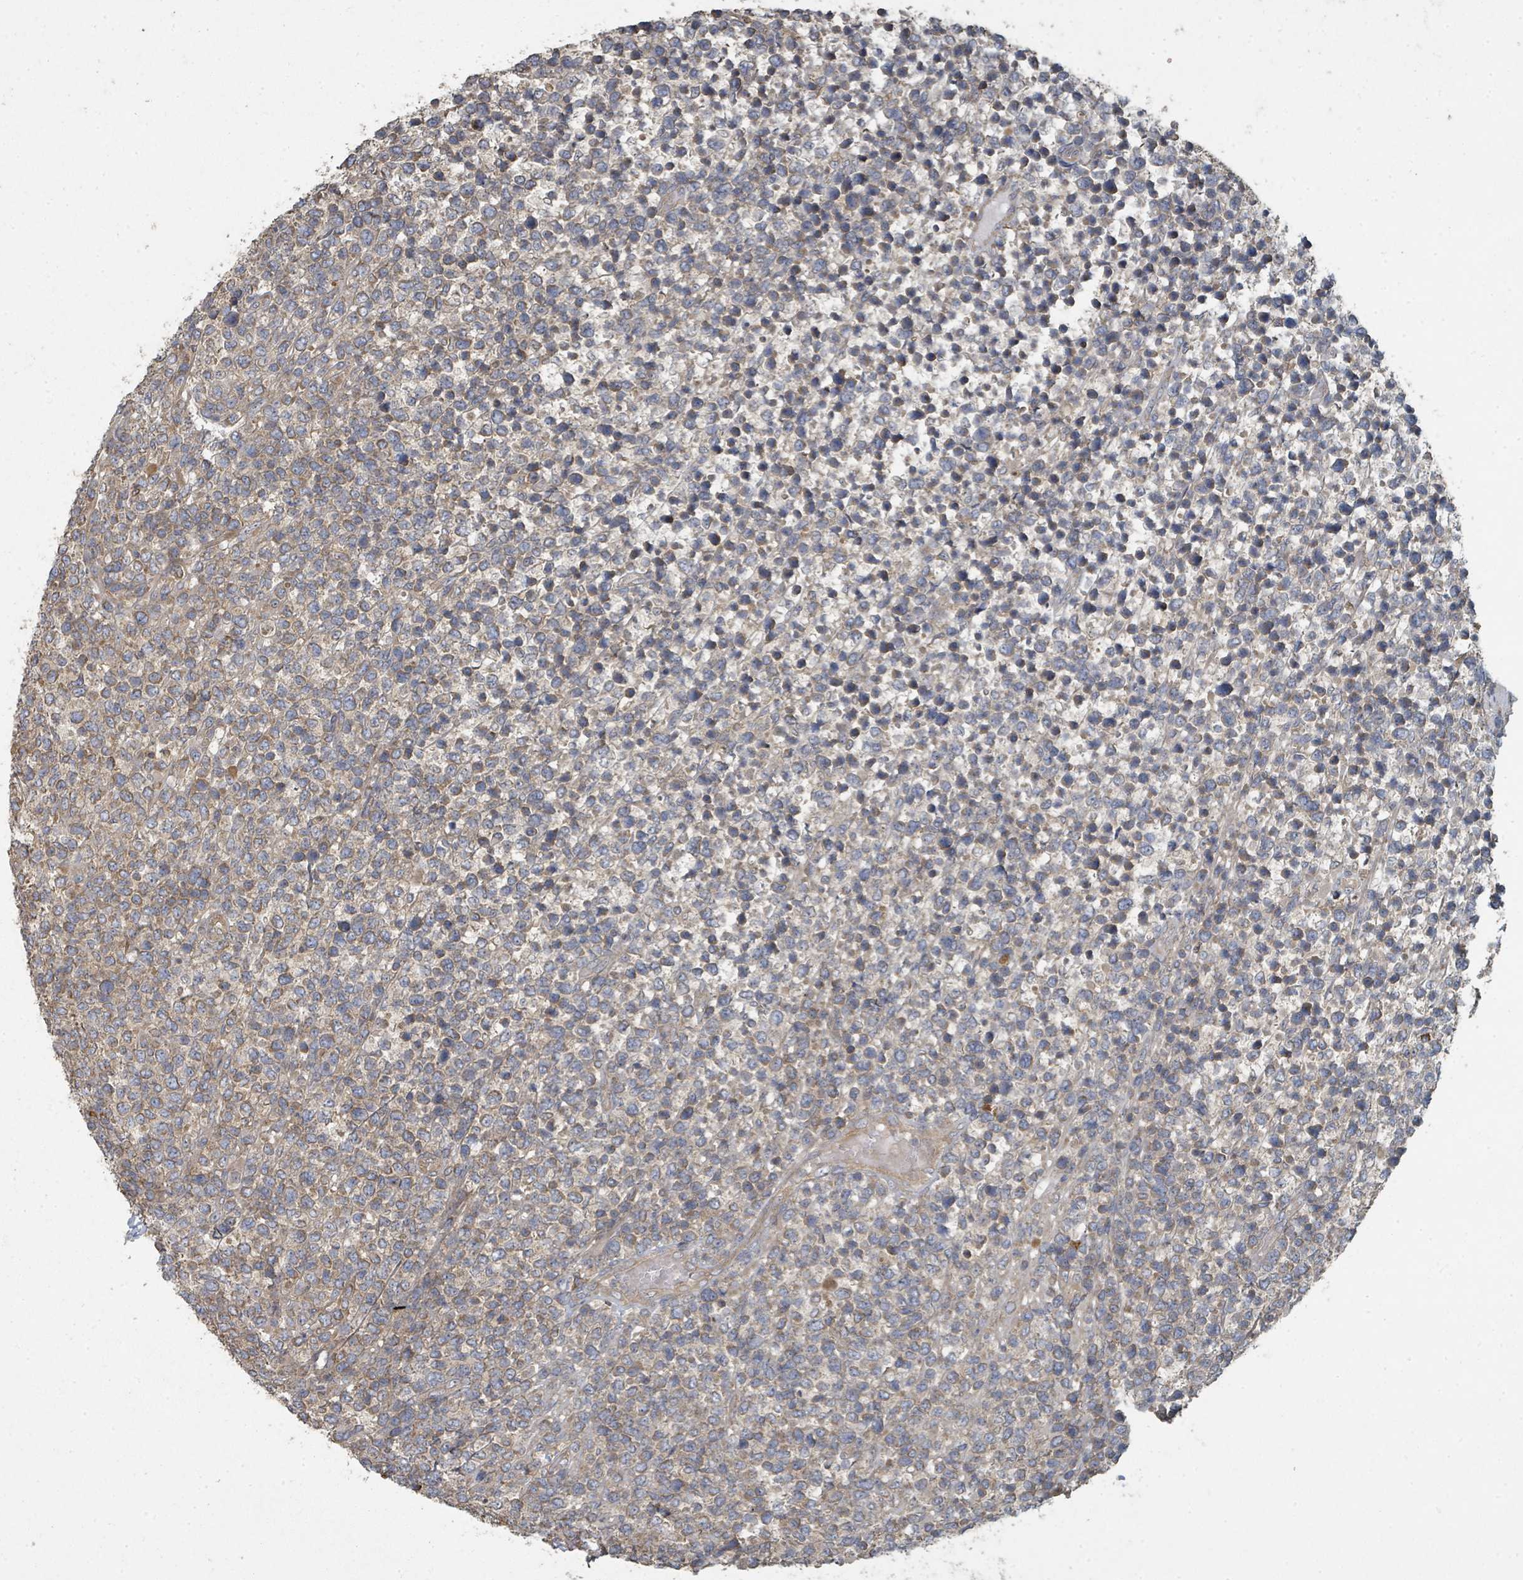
{"staining": {"intensity": "moderate", "quantity": "<25%", "location": "cytoplasmic/membranous"}, "tissue": "lymphoma", "cell_type": "Tumor cells", "image_type": "cancer", "snomed": [{"axis": "morphology", "description": "Malignant lymphoma, non-Hodgkin's type, High grade"}, {"axis": "topography", "description": "Soft tissue"}], "caption": "High-grade malignant lymphoma, non-Hodgkin's type stained for a protein (brown) displays moderate cytoplasmic/membranous positive staining in approximately <25% of tumor cells.", "gene": "WDFY1", "patient": {"sex": "female", "age": 56}}